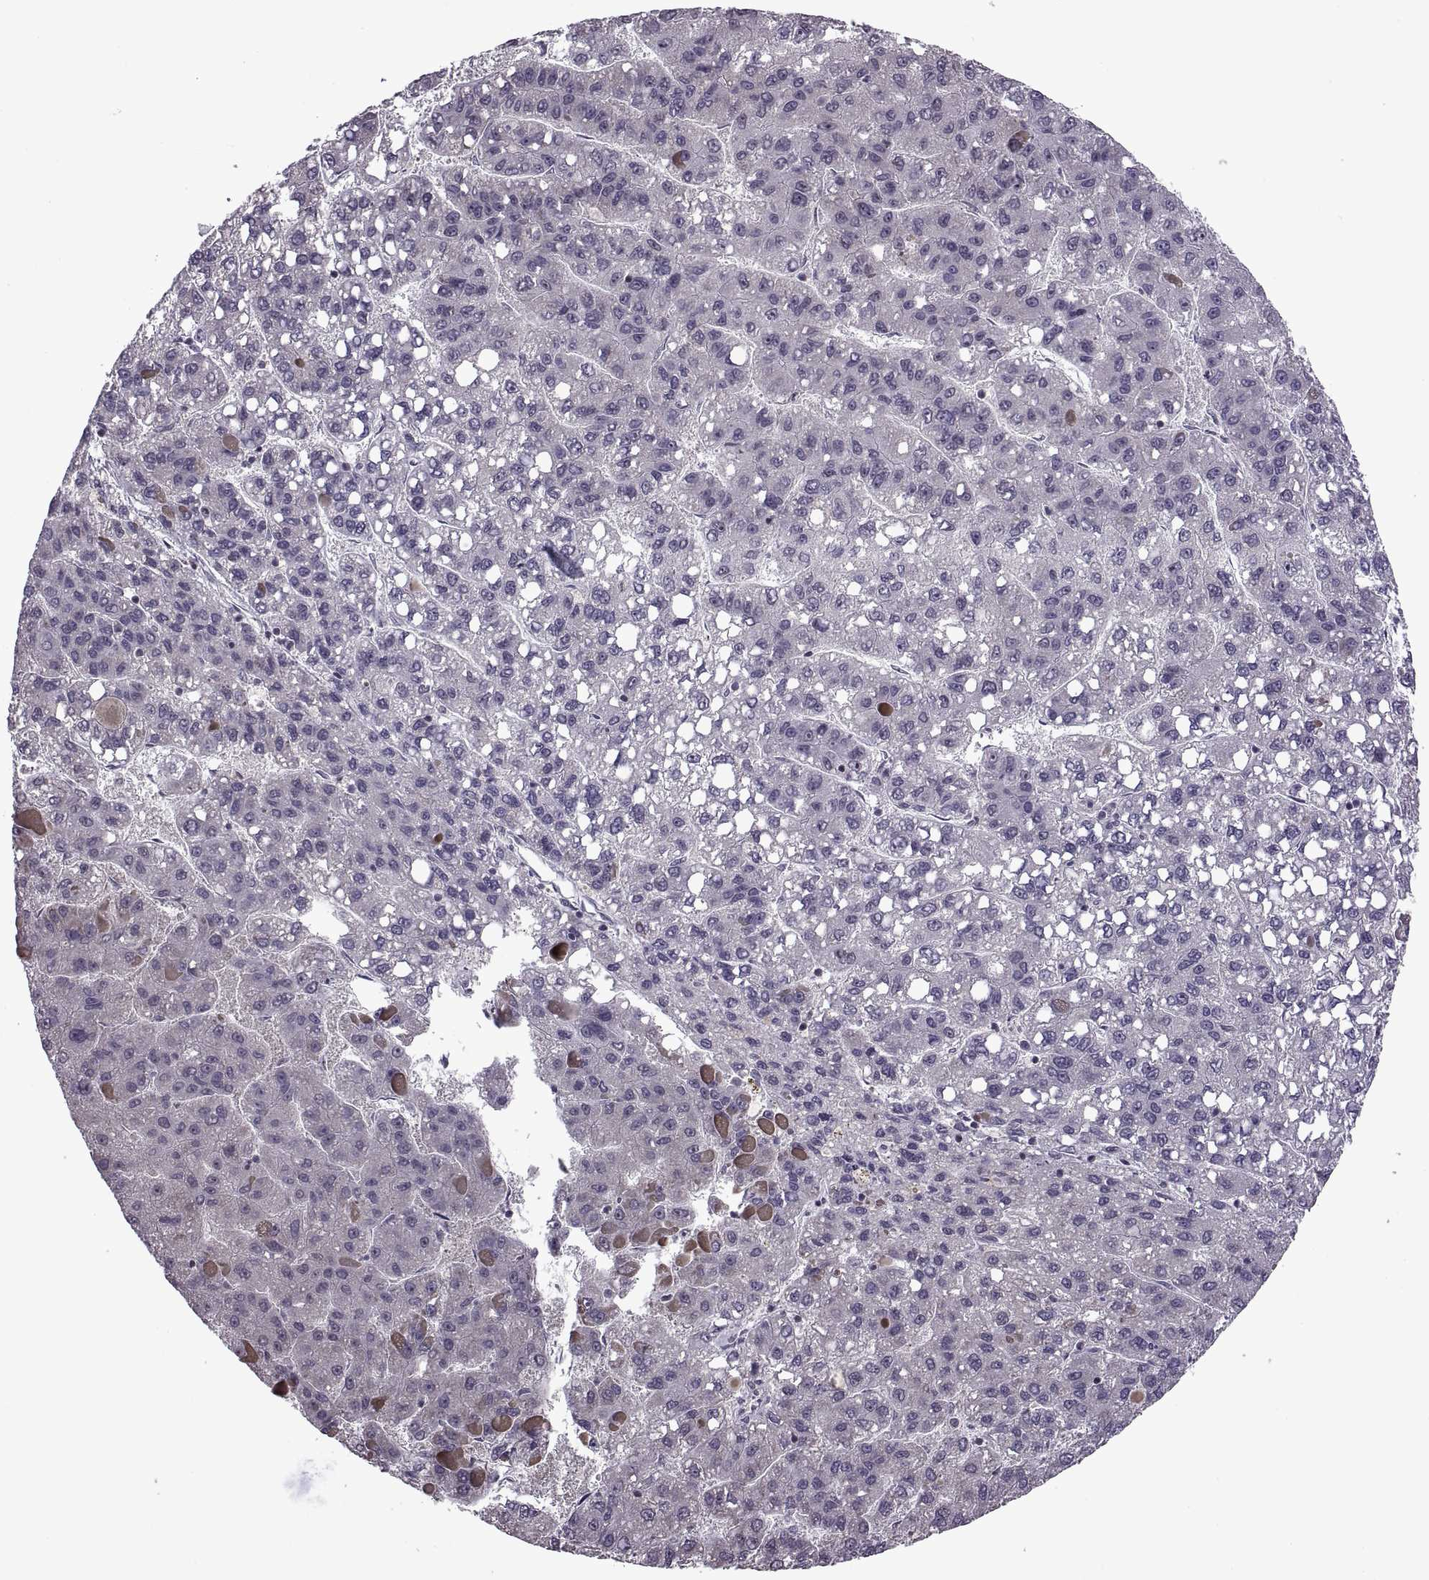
{"staining": {"intensity": "negative", "quantity": "none", "location": "none"}, "tissue": "liver cancer", "cell_type": "Tumor cells", "image_type": "cancer", "snomed": [{"axis": "morphology", "description": "Carcinoma, Hepatocellular, NOS"}, {"axis": "topography", "description": "Liver"}], "caption": "Tumor cells show no significant protein positivity in hepatocellular carcinoma (liver).", "gene": "INTS3", "patient": {"sex": "female", "age": 82}}